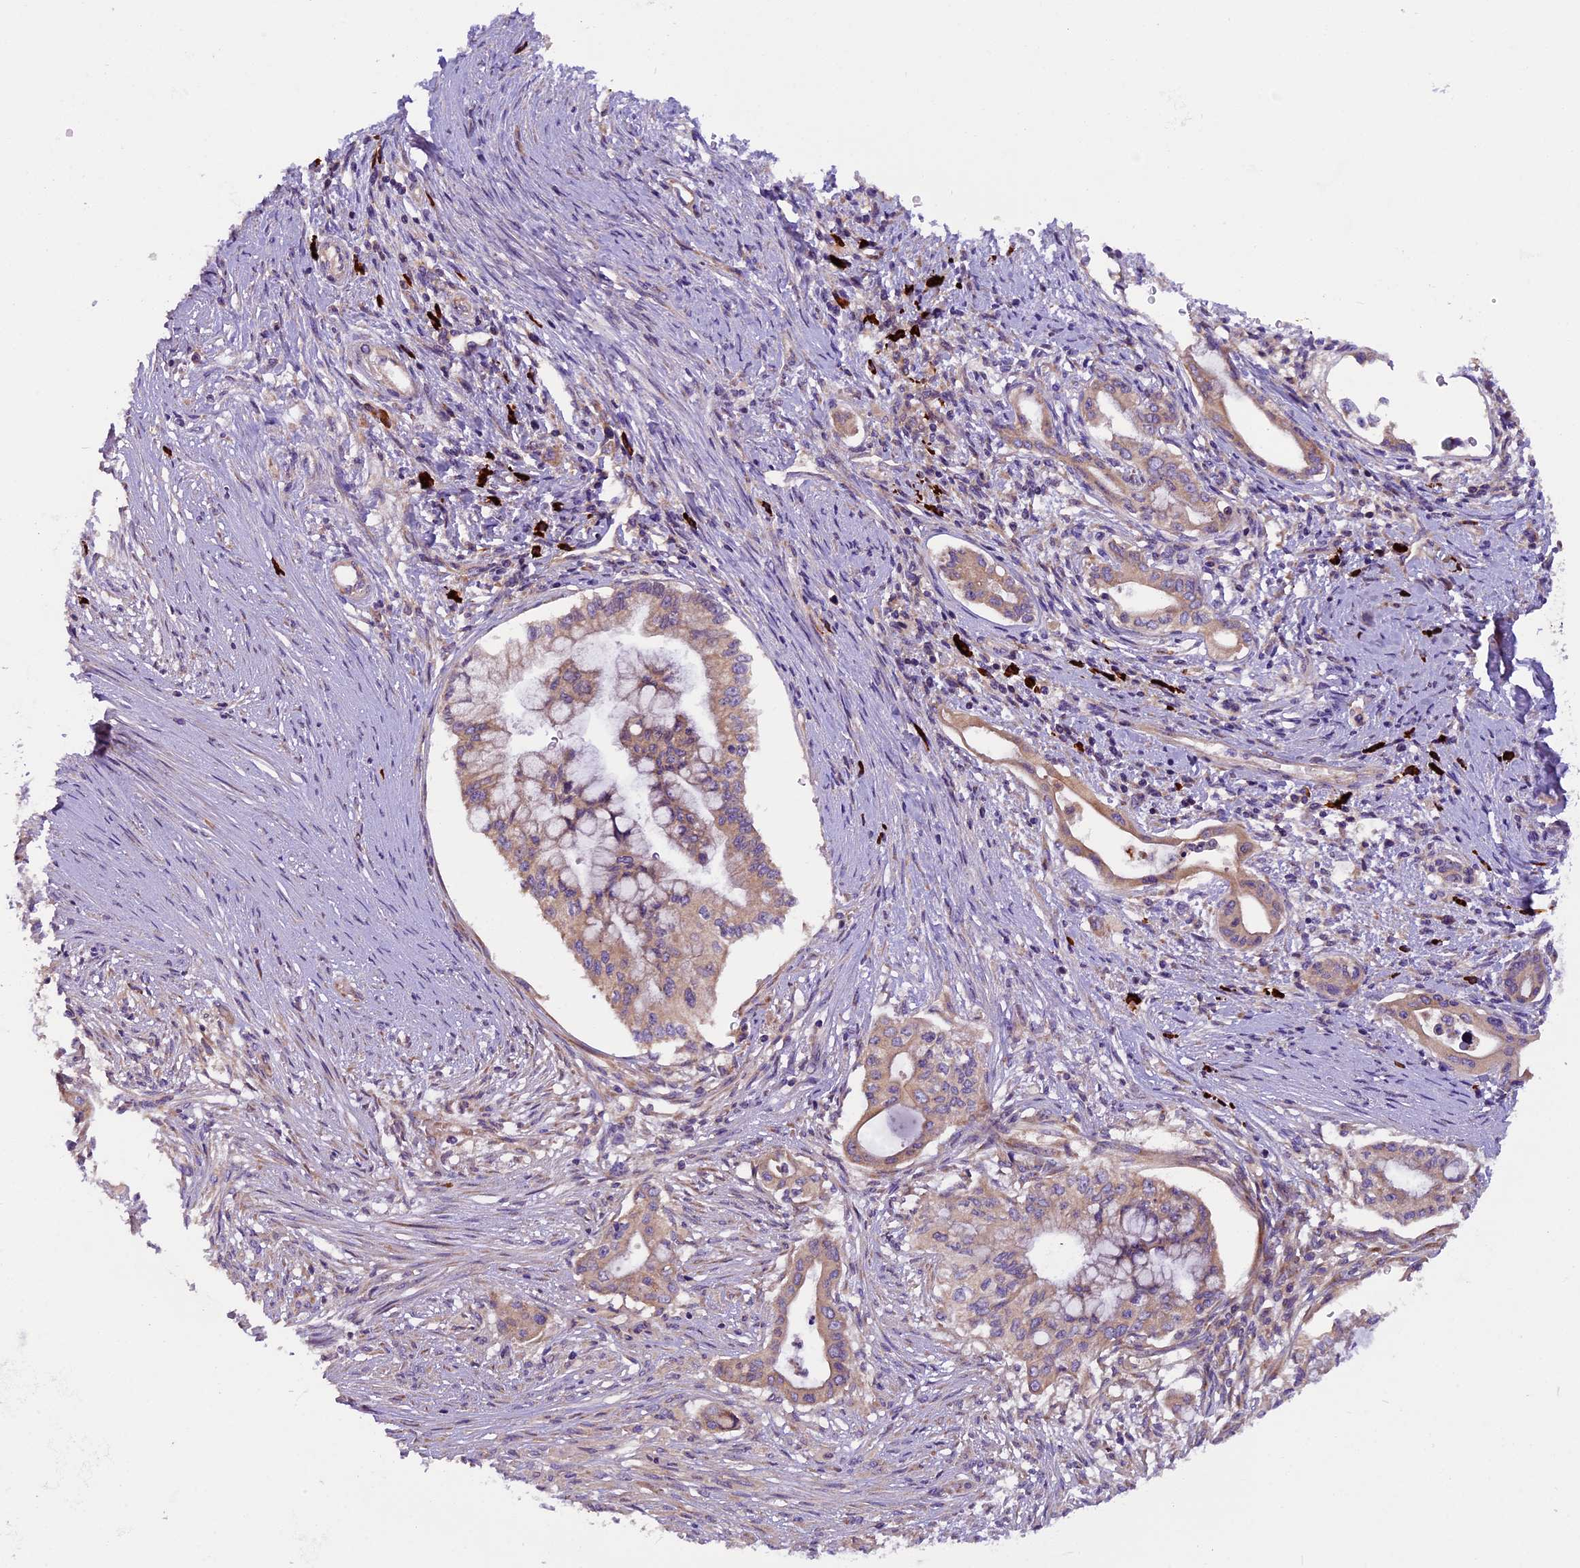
{"staining": {"intensity": "weak", "quantity": ">75%", "location": "cytoplasmic/membranous"}, "tissue": "pancreatic cancer", "cell_type": "Tumor cells", "image_type": "cancer", "snomed": [{"axis": "morphology", "description": "Adenocarcinoma, NOS"}, {"axis": "topography", "description": "Pancreas"}], "caption": "A photomicrograph showing weak cytoplasmic/membranous staining in about >75% of tumor cells in pancreatic cancer, as visualized by brown immunohistochemical staining.", "gene": "FRY", "patient": {"sex": "male", "age": 46}}